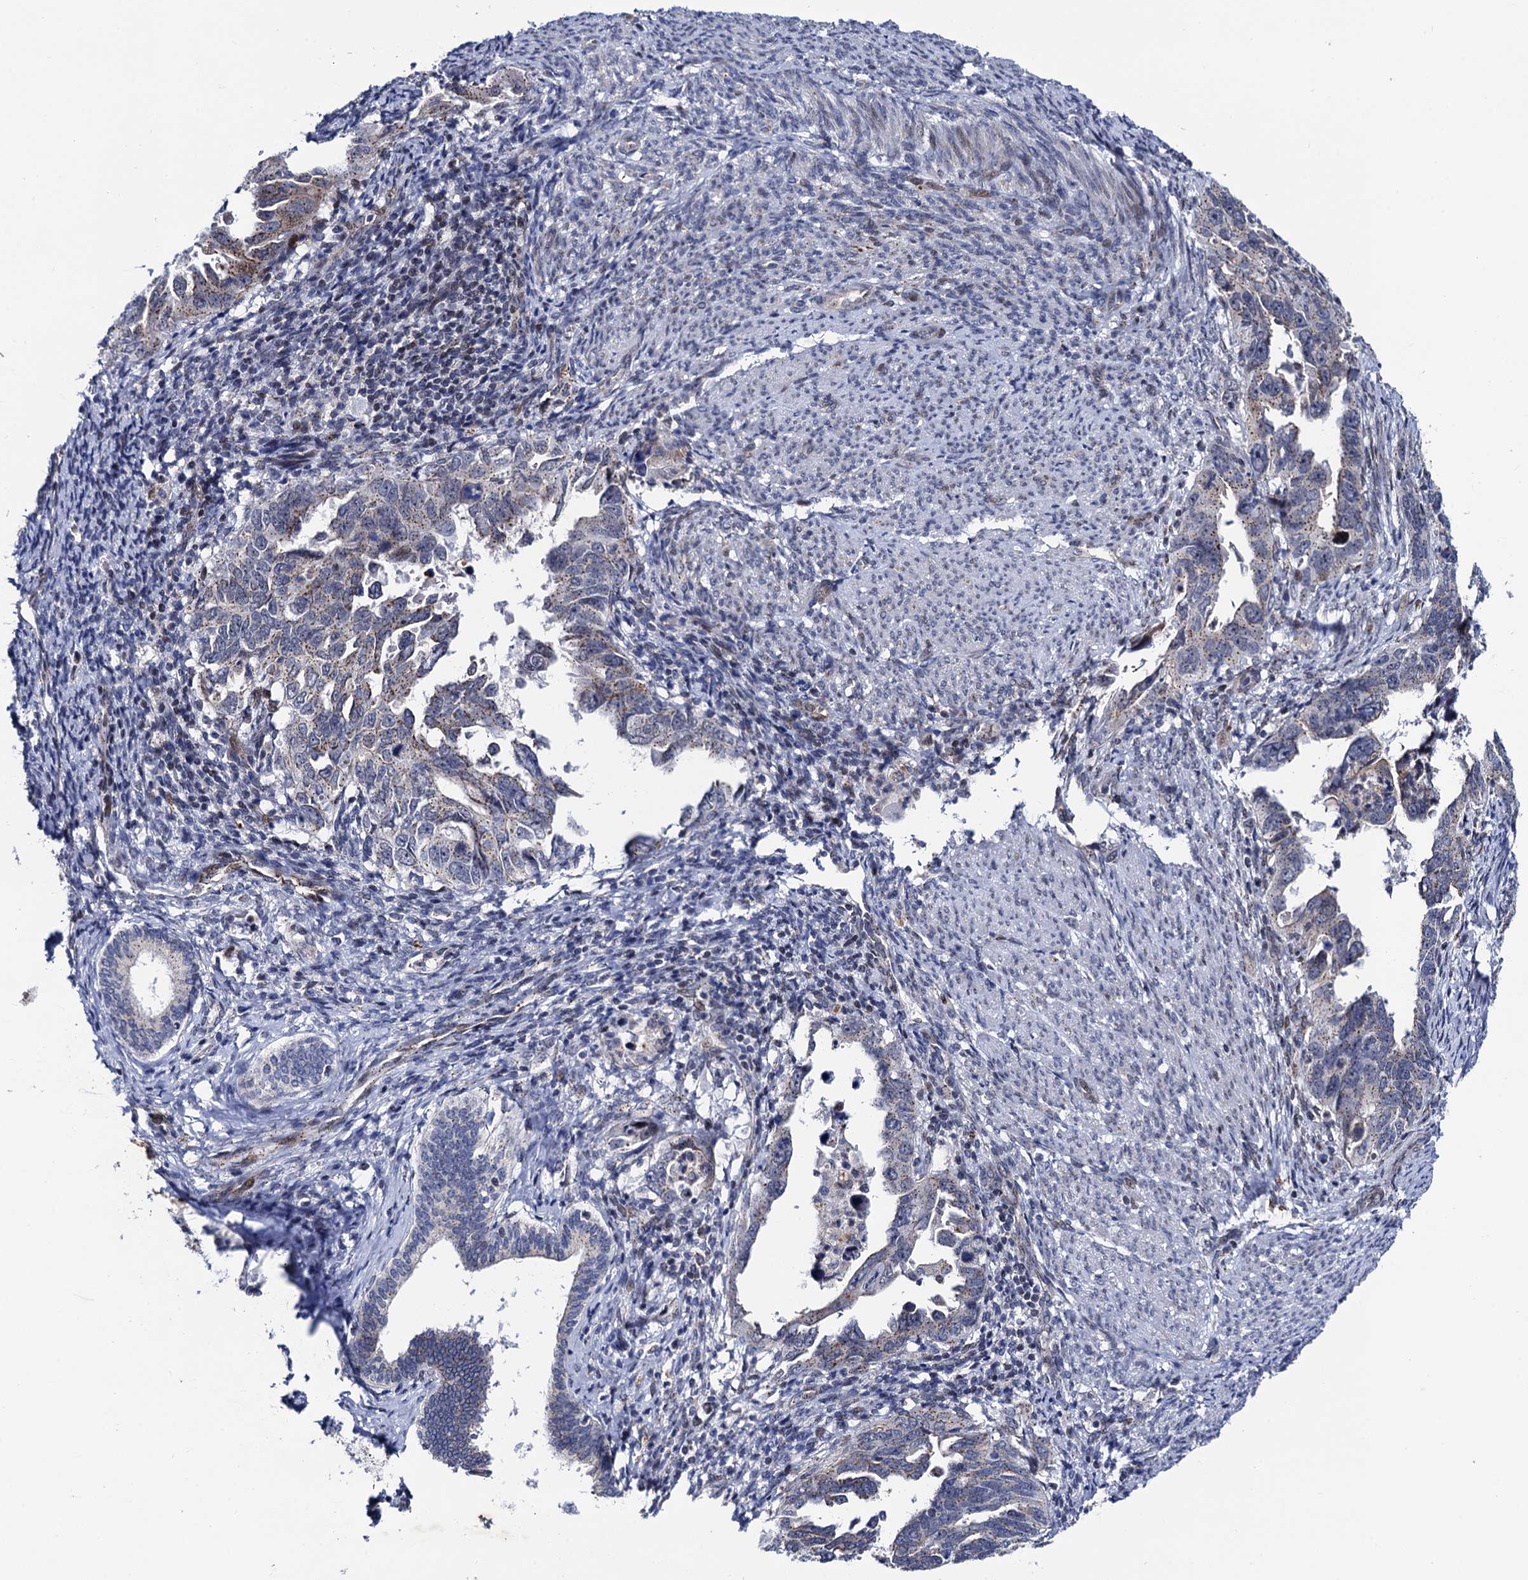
{"staining": {"intensity": "moderate", "quantity": "25%-75%", "location": "cytoplasmic/membranous"}, "tissue": "endometrial cancer", "cell_type": "Tumor cells", "image_type": "cancer", "snomed": [{"axis": "morphology", "description": "Adenocarcinoma, NOS"}, {"axis": "topography", "description": "Endometrium"}], "caption": "DAB (3,3'-diaminobenzidine) immunohistochemical staining of human endometrial cancer (adenocarcinoma) displays moderate cytoplasmic/membranous protein expression in approximately 25%-75% of tumor cells.", "gene": "THAP2", "patient": {"sex": "female", "age": 65}}